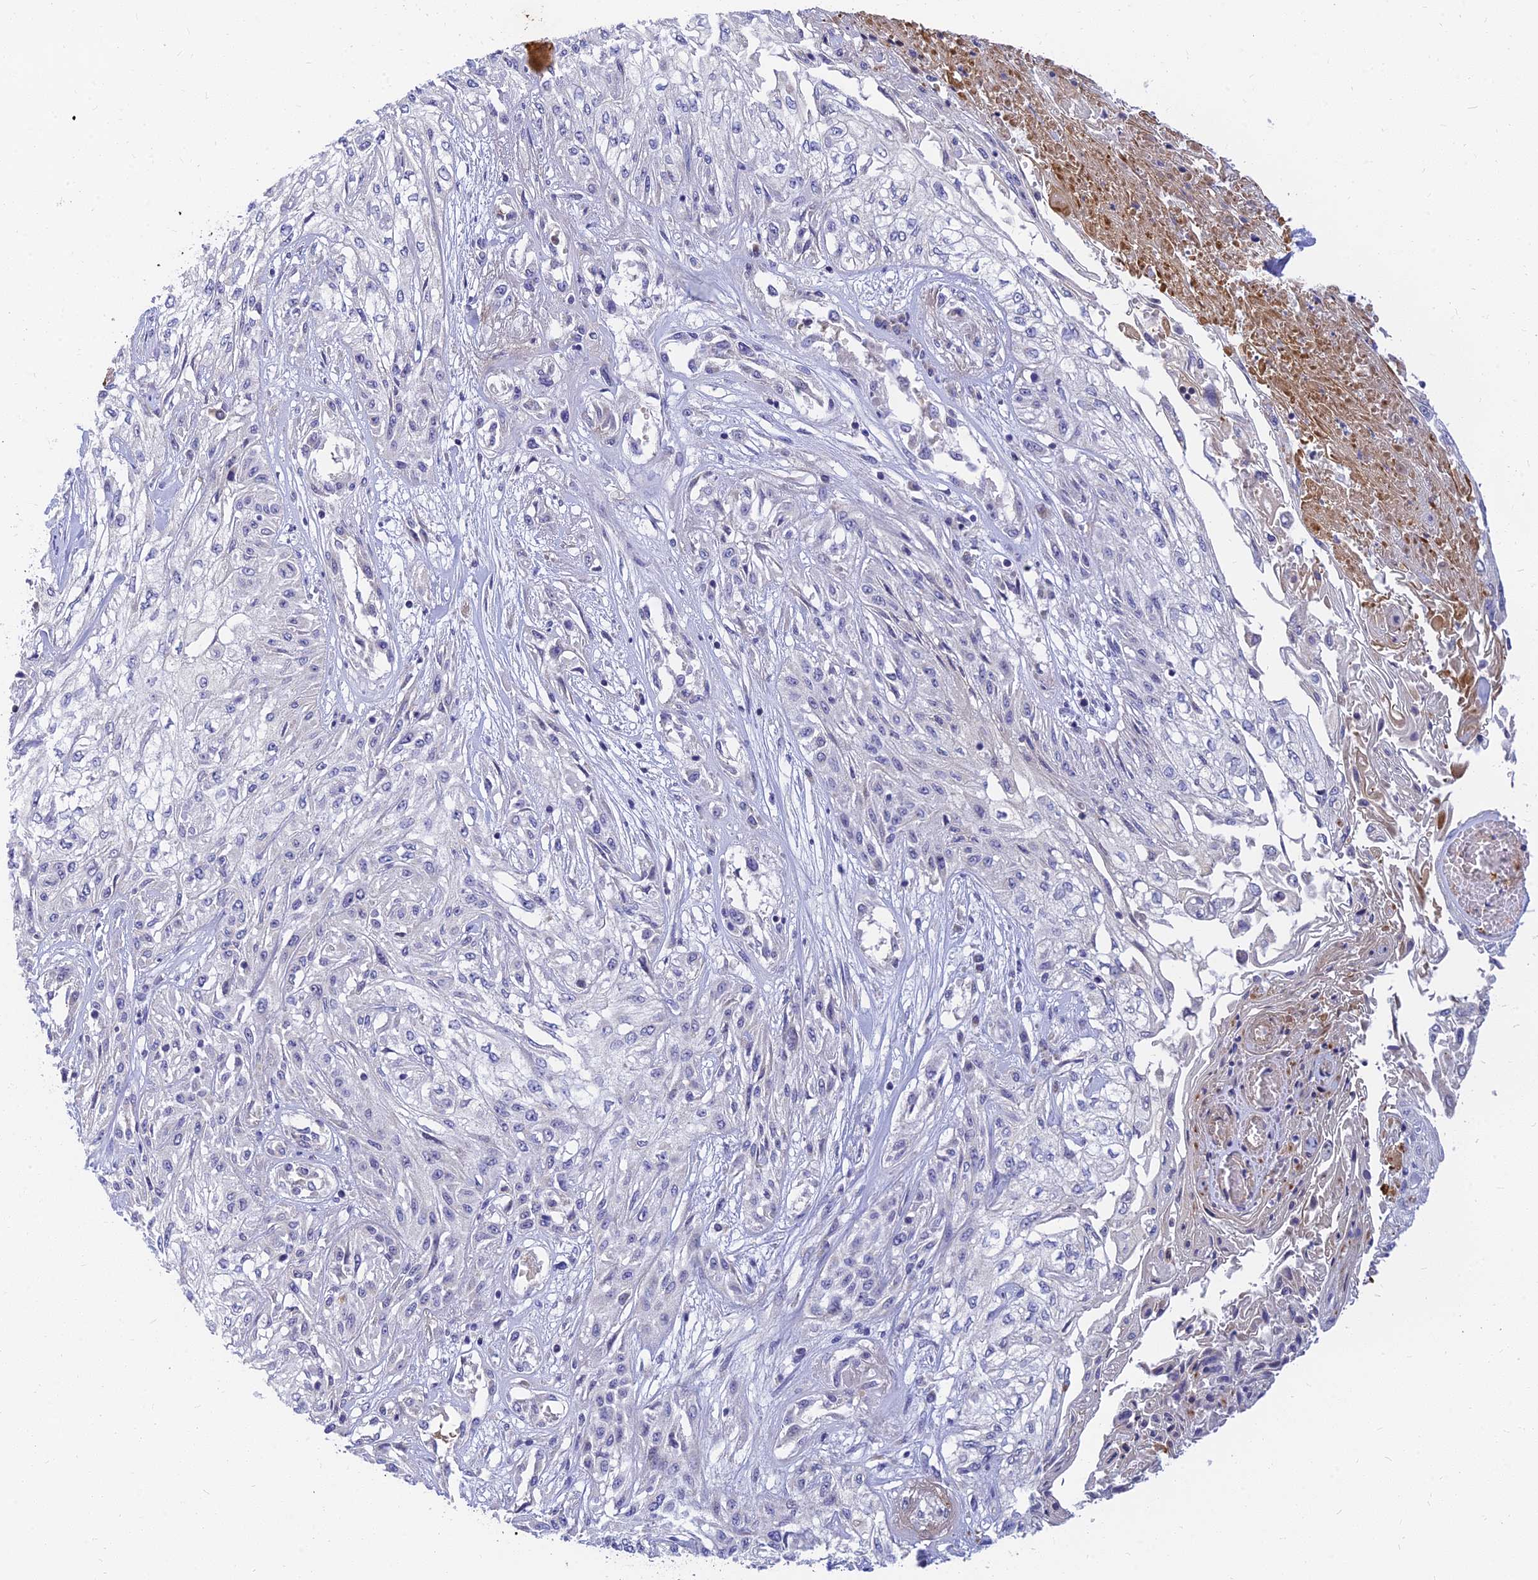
{"staining": {"intensity": "negative", "quantity": "none", "location": "none"}, "tissue": "skin cancer", "cell_type": "Tumor cells", "image_type": "cancer", "snomed": [{"axis": "morphology", "description": "Squamous cell carcinoma, NOS"}, {"axis": "morphology", "description": "Squamous cell carcinoma, metastatic, NOS"}, {"axis": "topography", "description": "Skin"}, {"axis": "topography", "description": "Lymph node"}], "caption": "Micrograph shows no protein expression in tumor cells of squamous cell carcinoma (skin) tissue. (Immunohistochemistry, brightfield microscopy, high magnification).", "gene": "ANKS4B", "patient": {"sex": "male", "age": 75}}